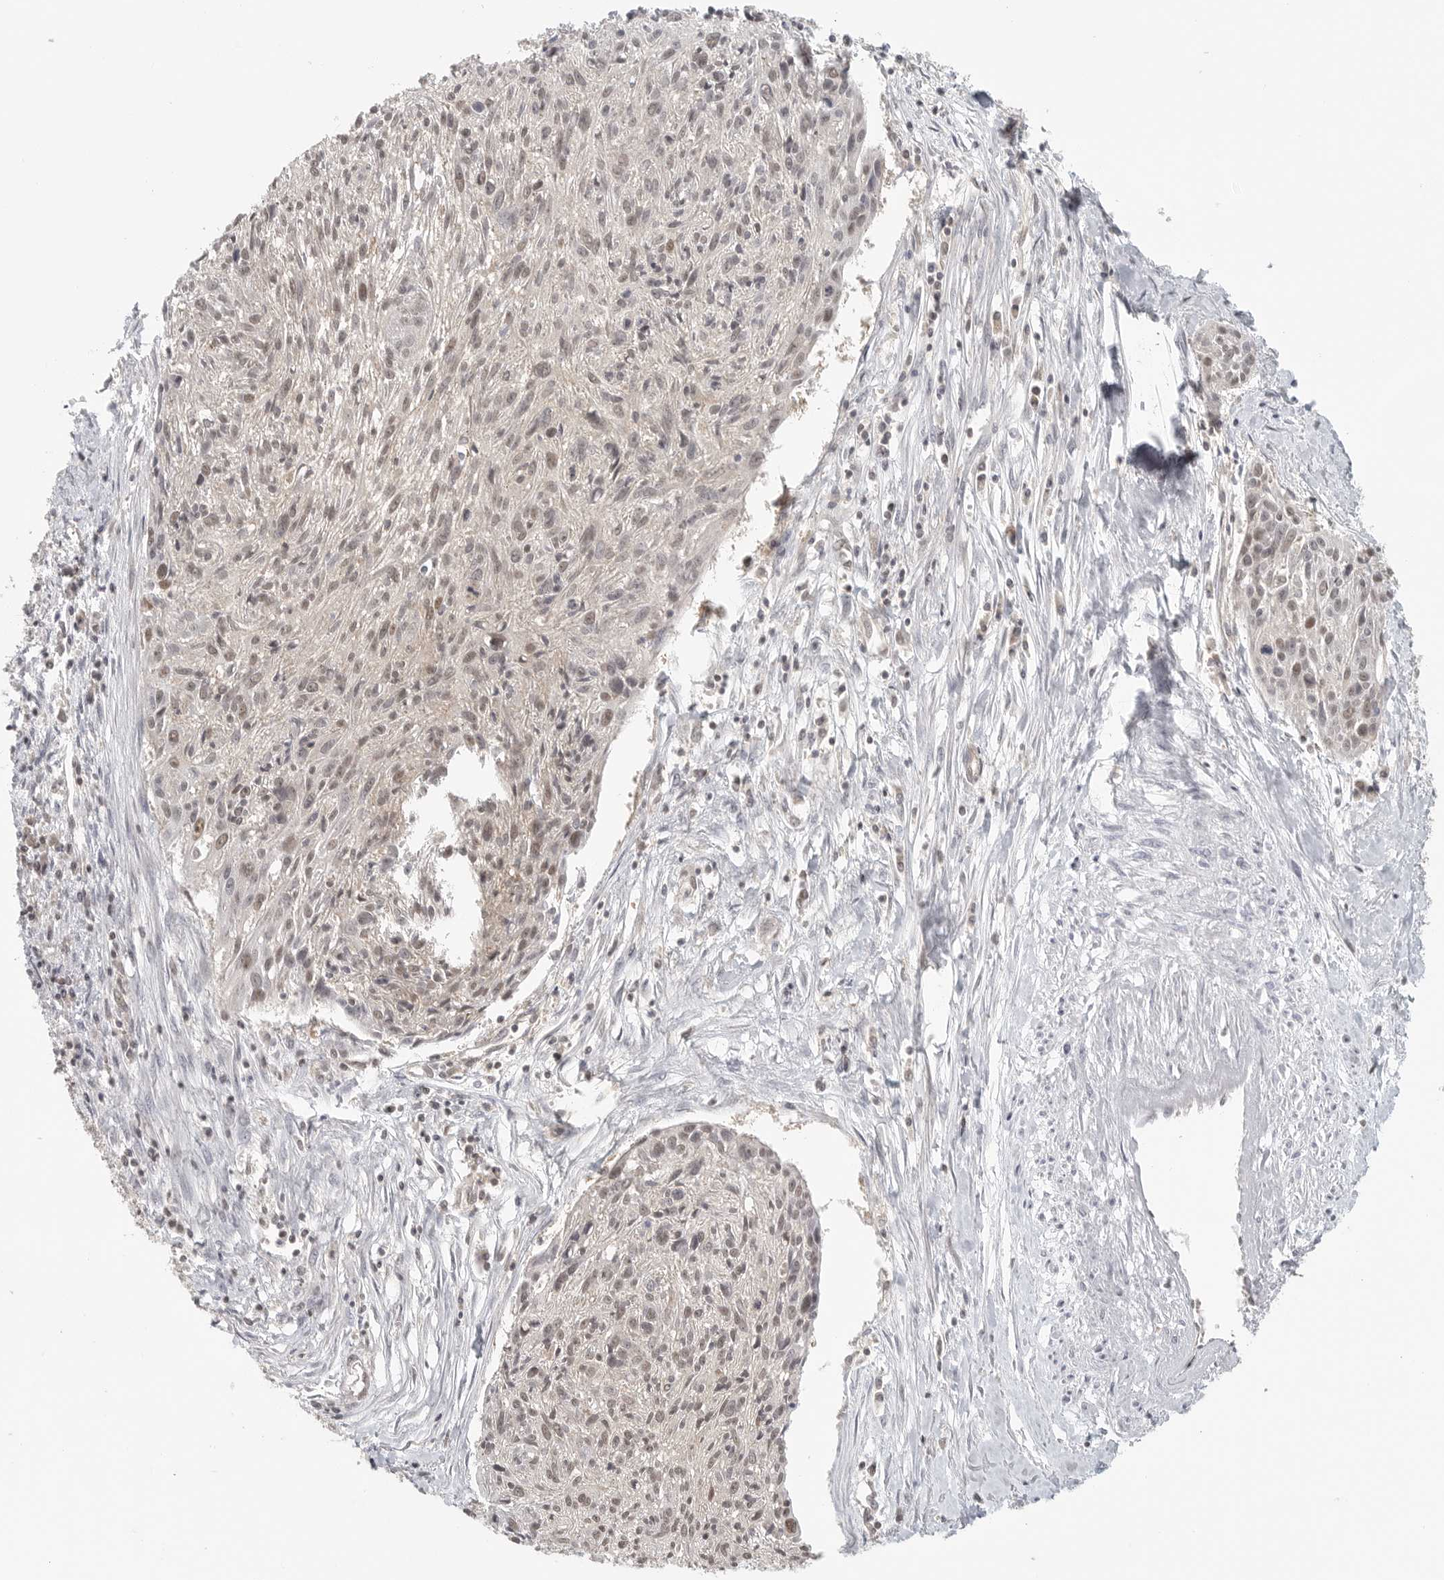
{"staining": {"intensity": "weak", "quantity": "25%-75%", "location": "nuclear"}, "tissue": "cervical cancer", "cell_type": "Tumor cells", "image_type": "cancer", "snomed": [{"axis": "morphology", "description": "Squamous cell carcinoma, NOS"}, {"axis": "topography", "description": "Cervix"}], "caption": "Immunohistochemical staining of human cervical cancer exhibits low levels of weak nuclear positivity in about 25%-75% of tumor cells. (DAB (3,3'-diaminobenzidine) IHC, brown staining for protein, blue staining for nuclei).", "gene": "HDAC6", "patient": {"sex": "female", "age": 51}}